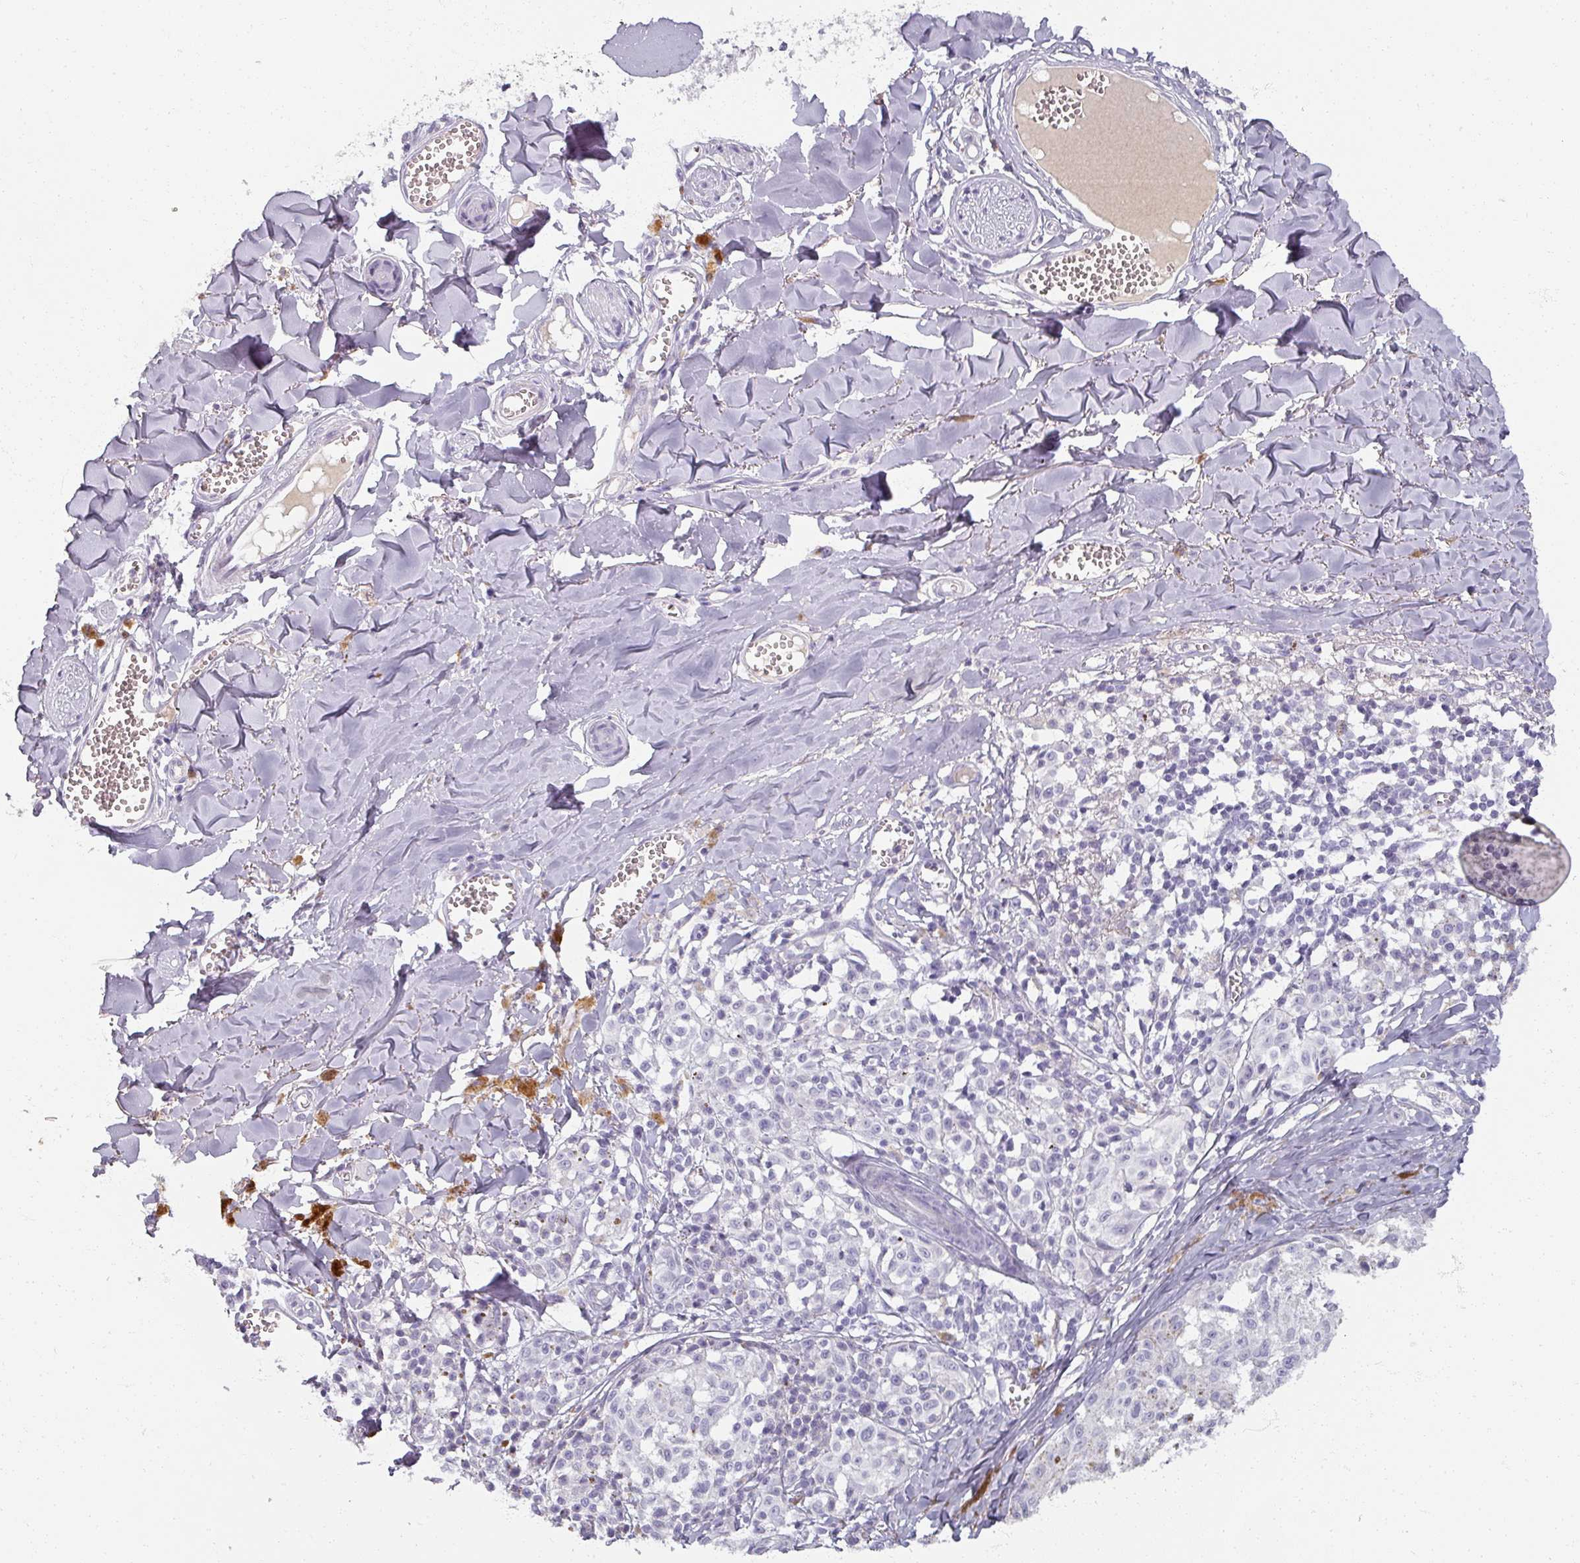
{"staining": {"intensity": "negative", "quantity": "none", "location": "none"}, "tissue": "melanoma", "cell_type": "Tumor cells", "image_type": "cancer", "snomed": [{"axis": "morphology", "description": "Malignant melanoma, NOS"}, {"axis": "topography", "description": "Skin"}], "caption": "Tumor cells show no significant protein staining in melanoma. (IHC, brightfield microscopy, high magnification).", "gene": "REG3G", "patient": {"sex": "female", "age": 43}}